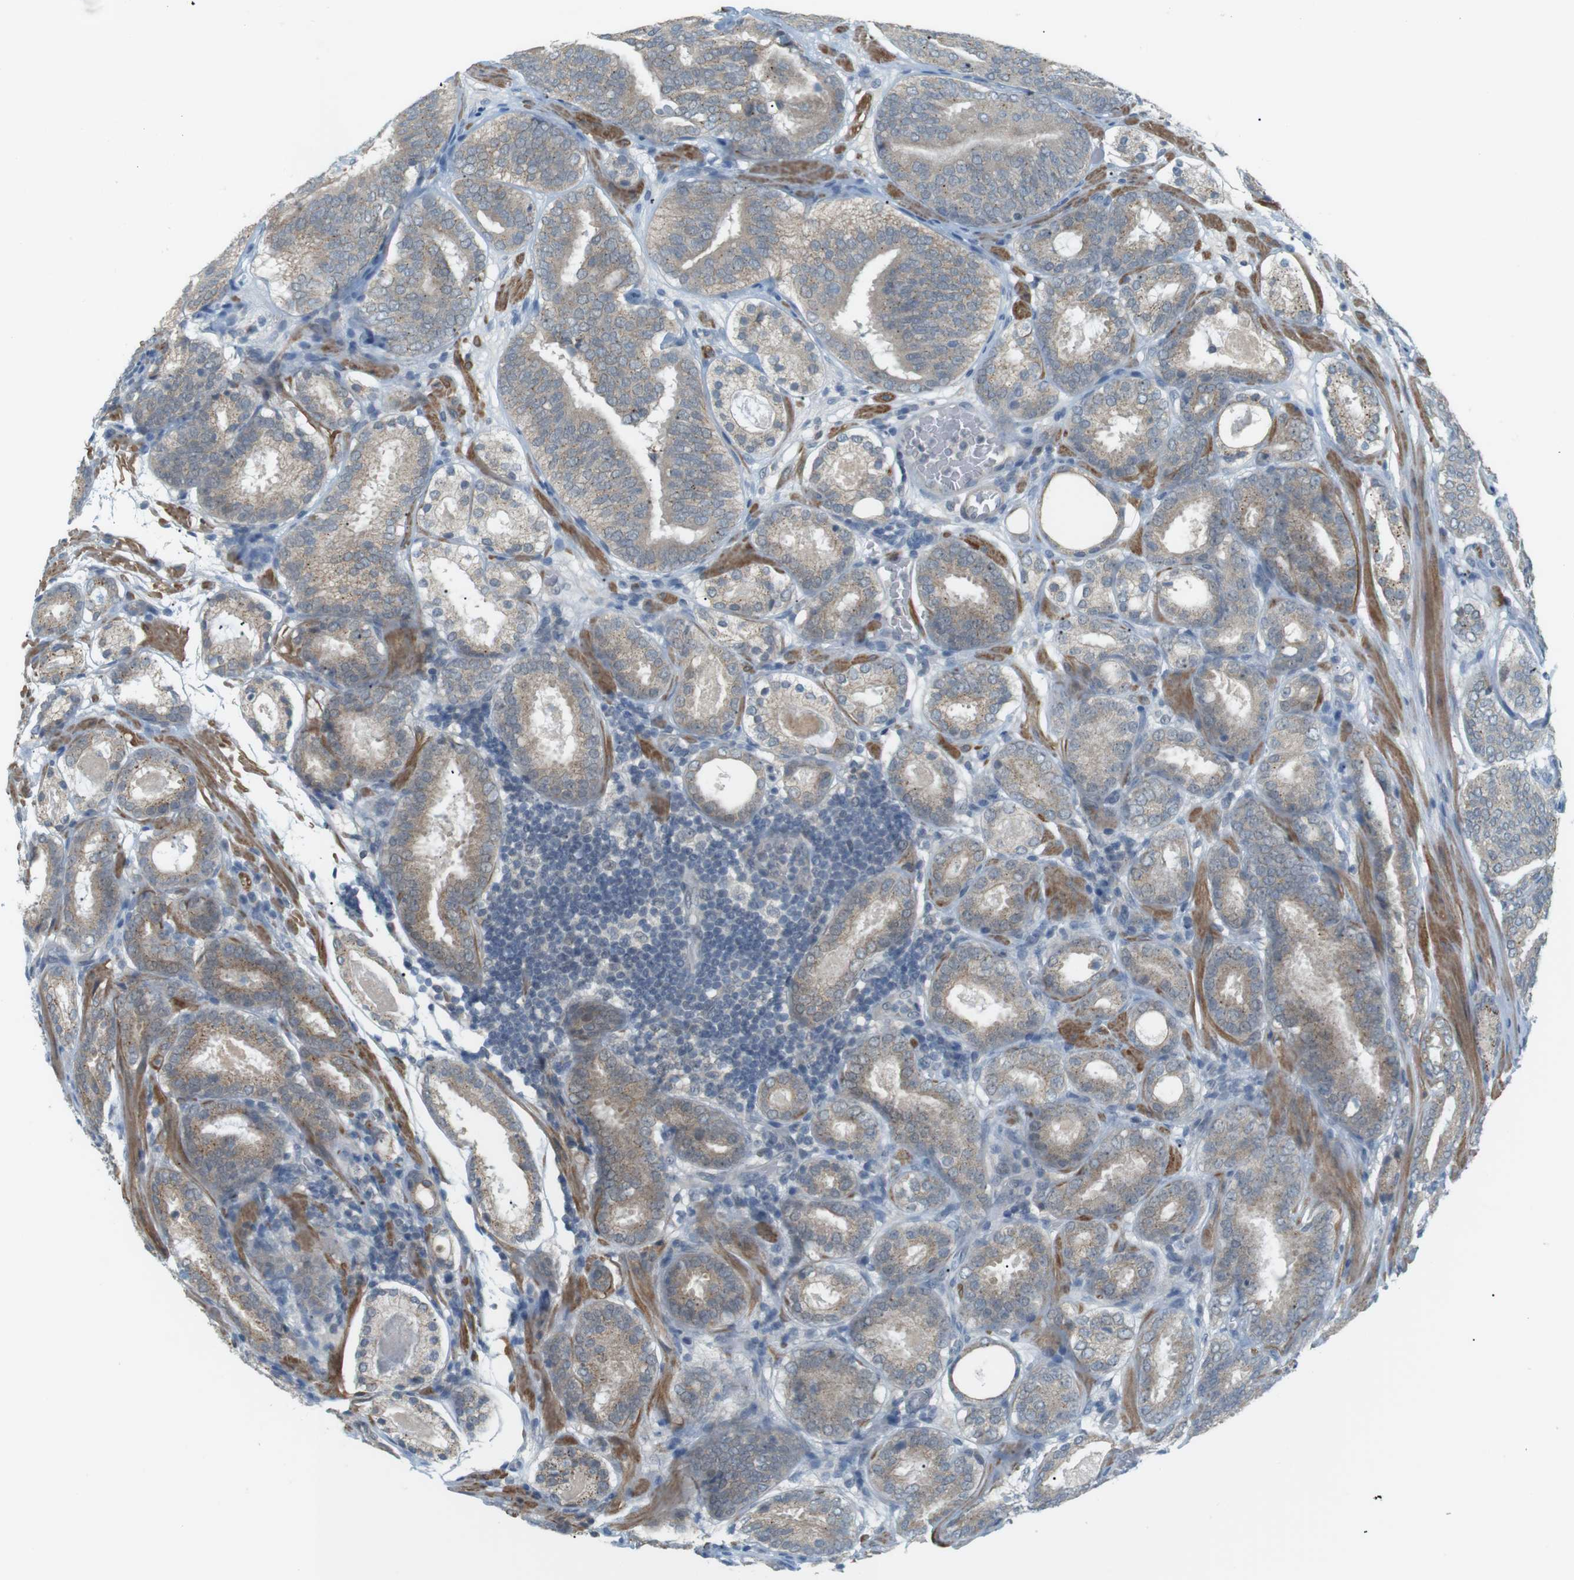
{"staining": {"intensity": "weak", "quantity": "<25%", "location": "cytoplasmic/membranous"}, "tissue": "prostate cancer", "cell_type": "Tumor cells", "image_type": "cancer", "snomed": [{"axis": "morphology", "description": "Adenocarcinoma, Low grade"}, {"axis": "topography", "description": "Prostate"}], "caption": "Tumor cells show no significant staining in prostate cancer.", "gene": "RTN3", "patient": {"sex": "male", "age": 69}}